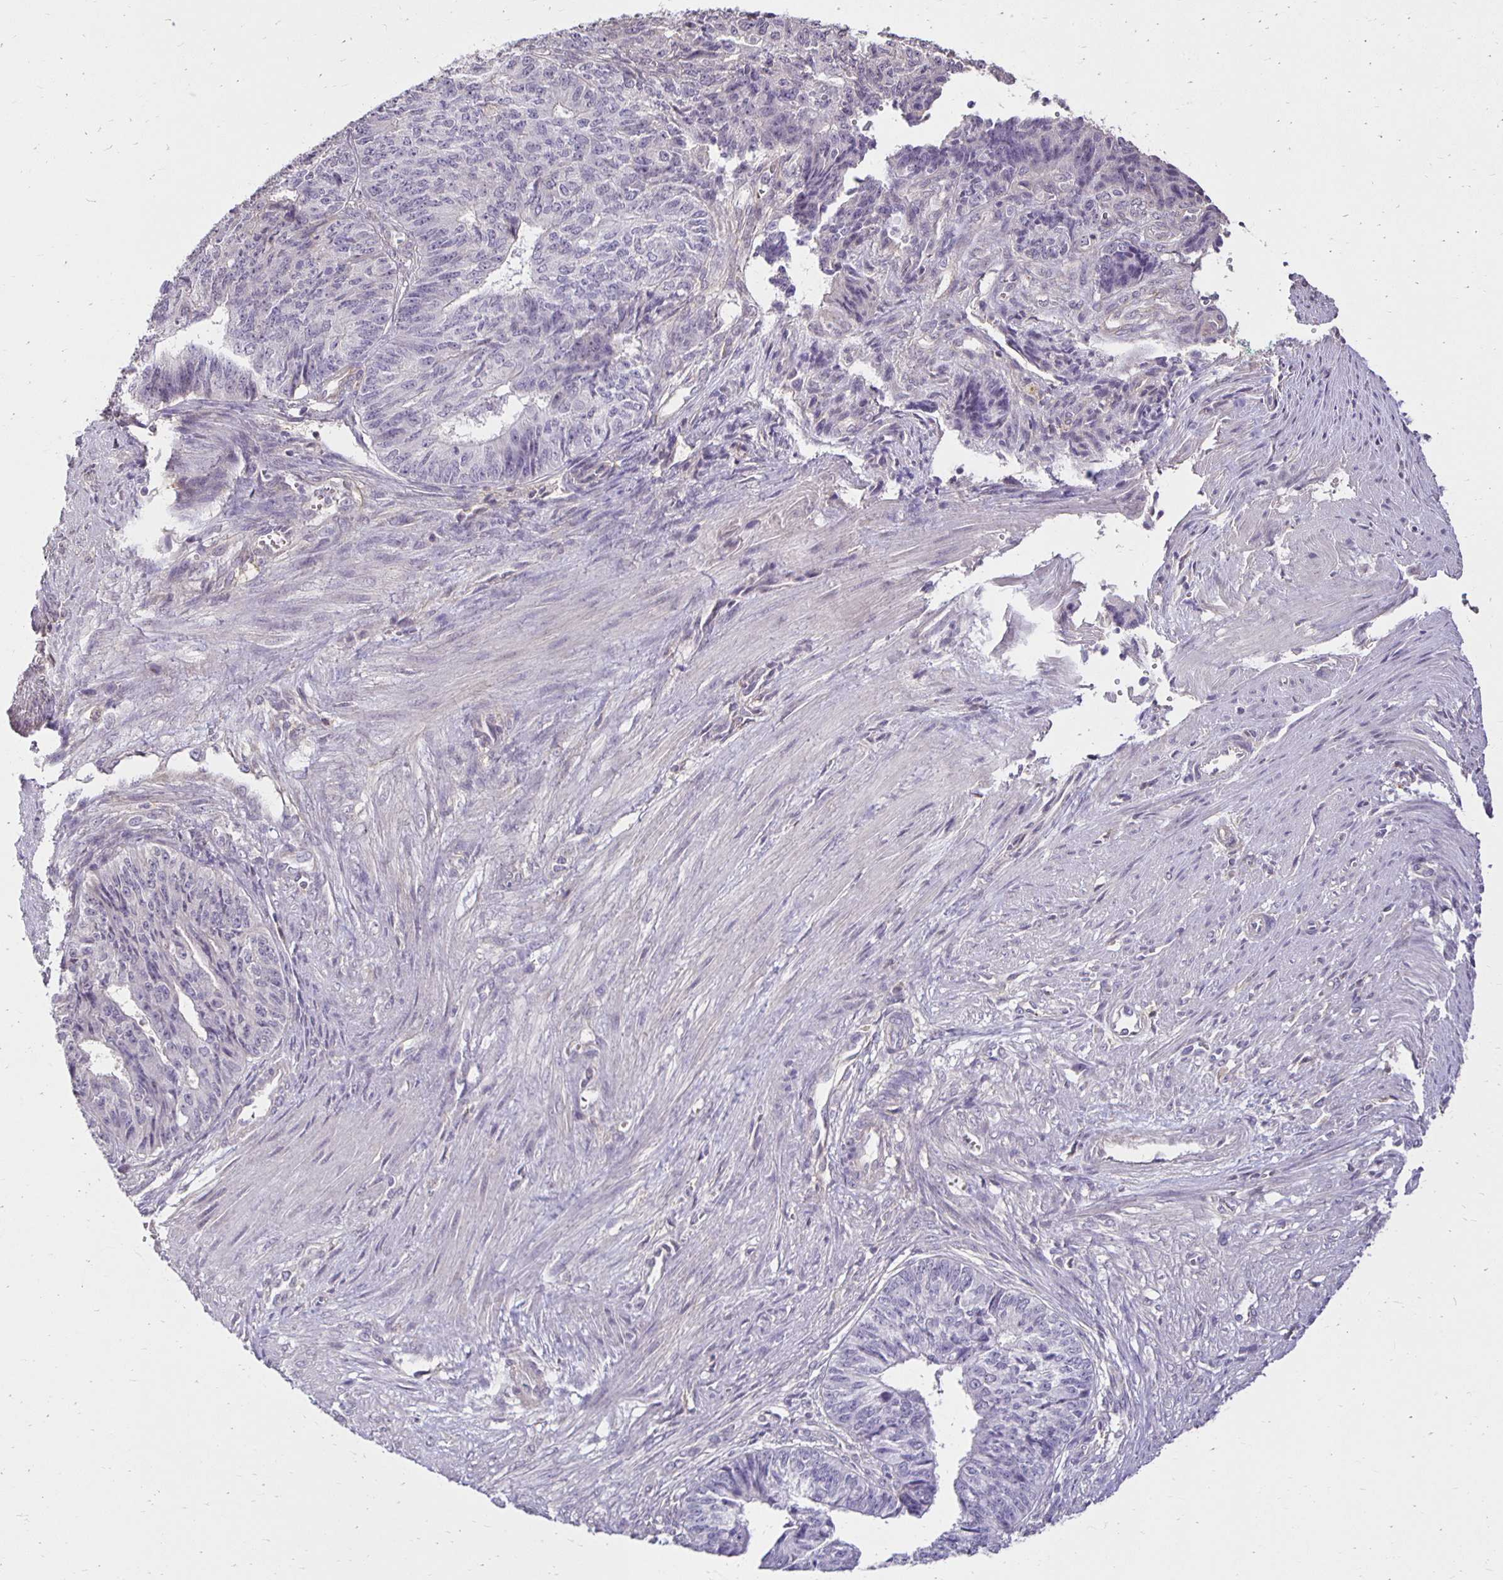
{"staining": {"intensity": "negative", "quantity": "none", "location": "none"}, "tissue": "endometrial cancer", "cell_type": "Tumor cells", "image_type": "cancer", "snomed": [{"axis": "morphology", "description": "Adenocarcinoma, NOS"}, {"axis": "topography", "description": "Endometrium"}], "caption": "Endometrial cancer (adenocarcinoma) was stained to show a protein in brown. There is no significant positivity in tumor cells. Brightfield microscopy of IHC stained with DAB (brown) and hematoxylin (blue), captured at high magnification.", "gene": "PNPLA3", "patient": {"sex": "female", "age": 32}}